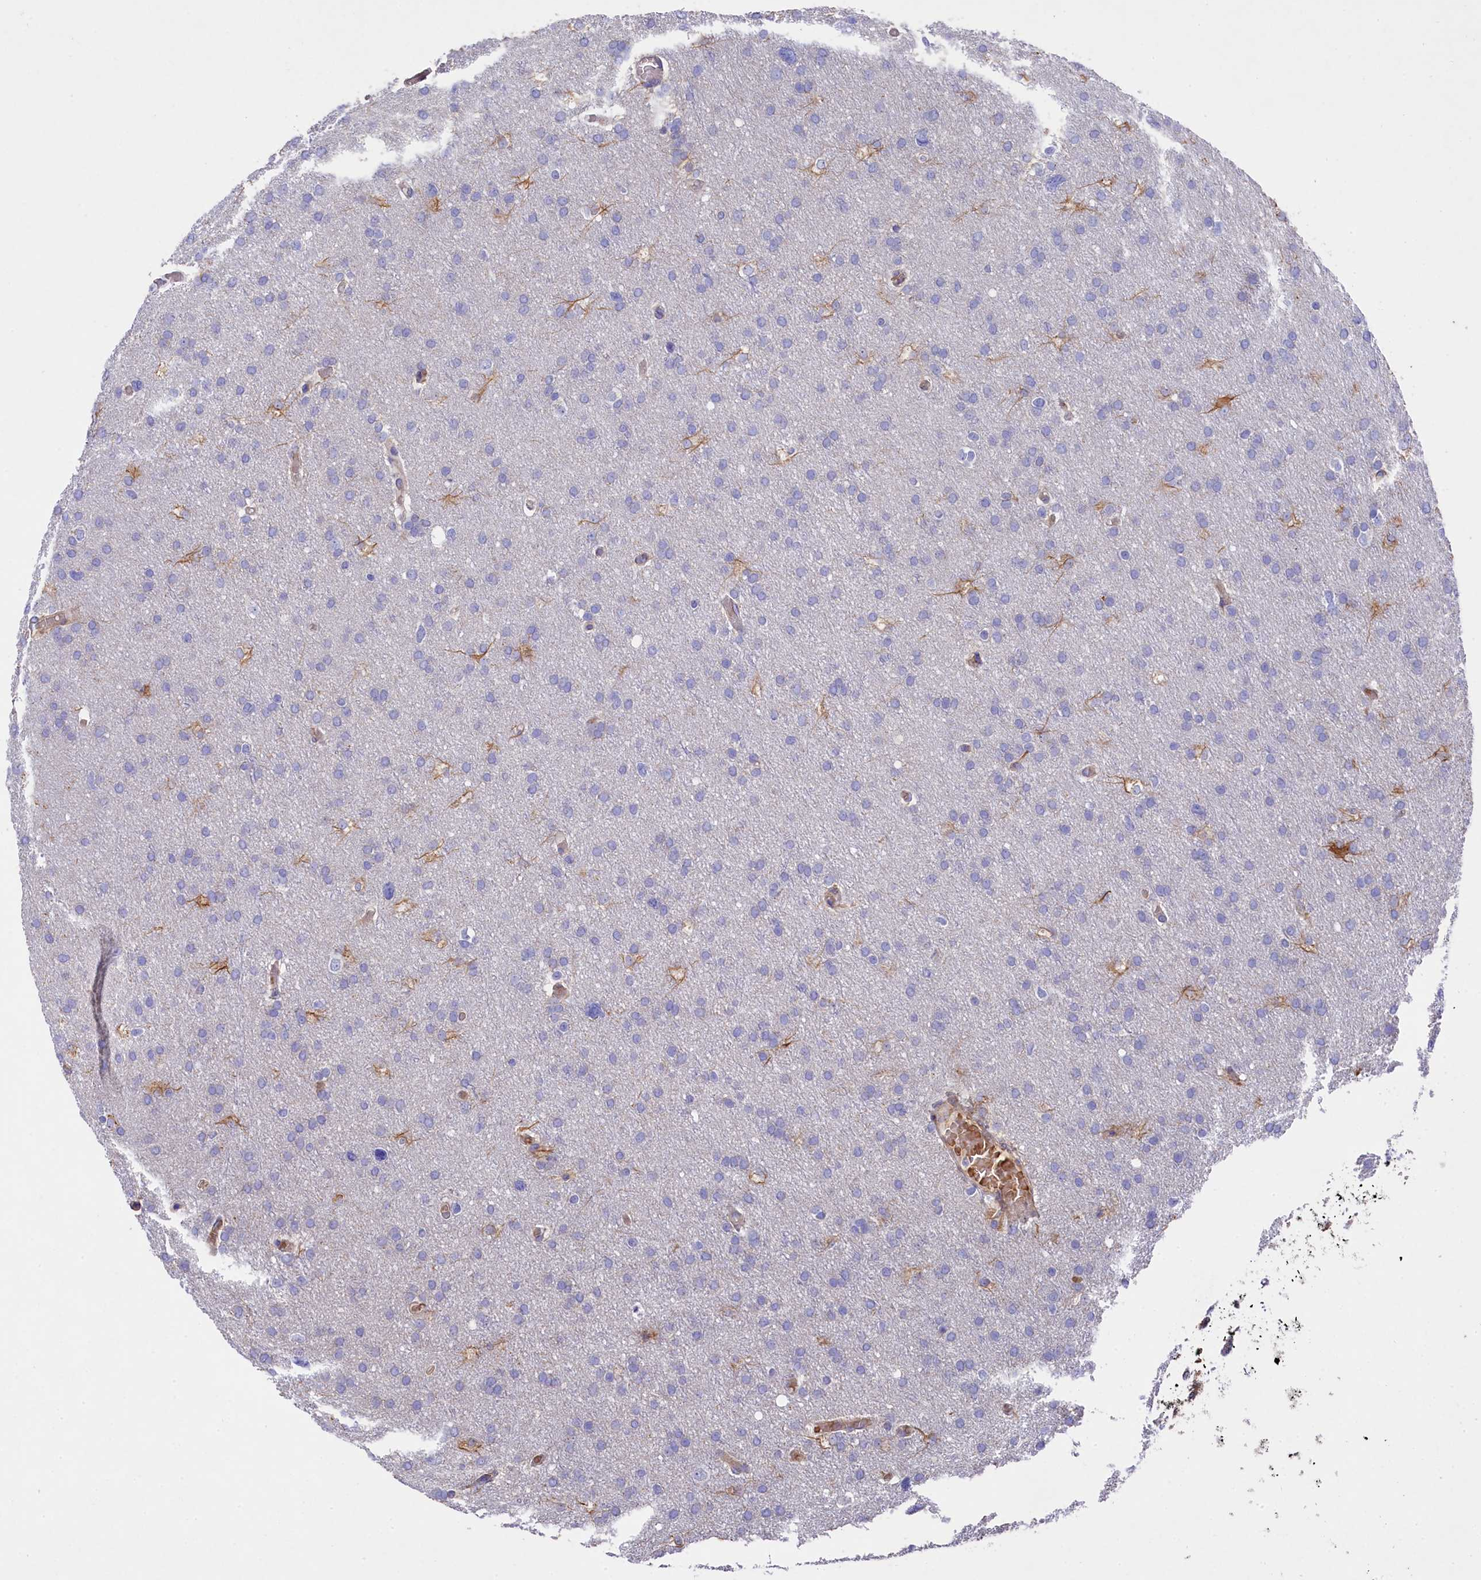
{"staining": {"intensity": "negative", "quantity": "none", "location": "none"}, "tissue": "glioma", "cell_type": "Tumor cells", "image_type": "cancer", "snomed": [{"axis": "morphology", "description": "Glioma, malignant, High grade"}, {"axis": "topography", "description": "Cerebral cortex"}], "caption": "IHC histopathology image of glioma stained for a protein (brown), which shows no positivity in tumor cells.", "gene": "LHFPL4", "patient": {"sex": "female", "age": 36}}